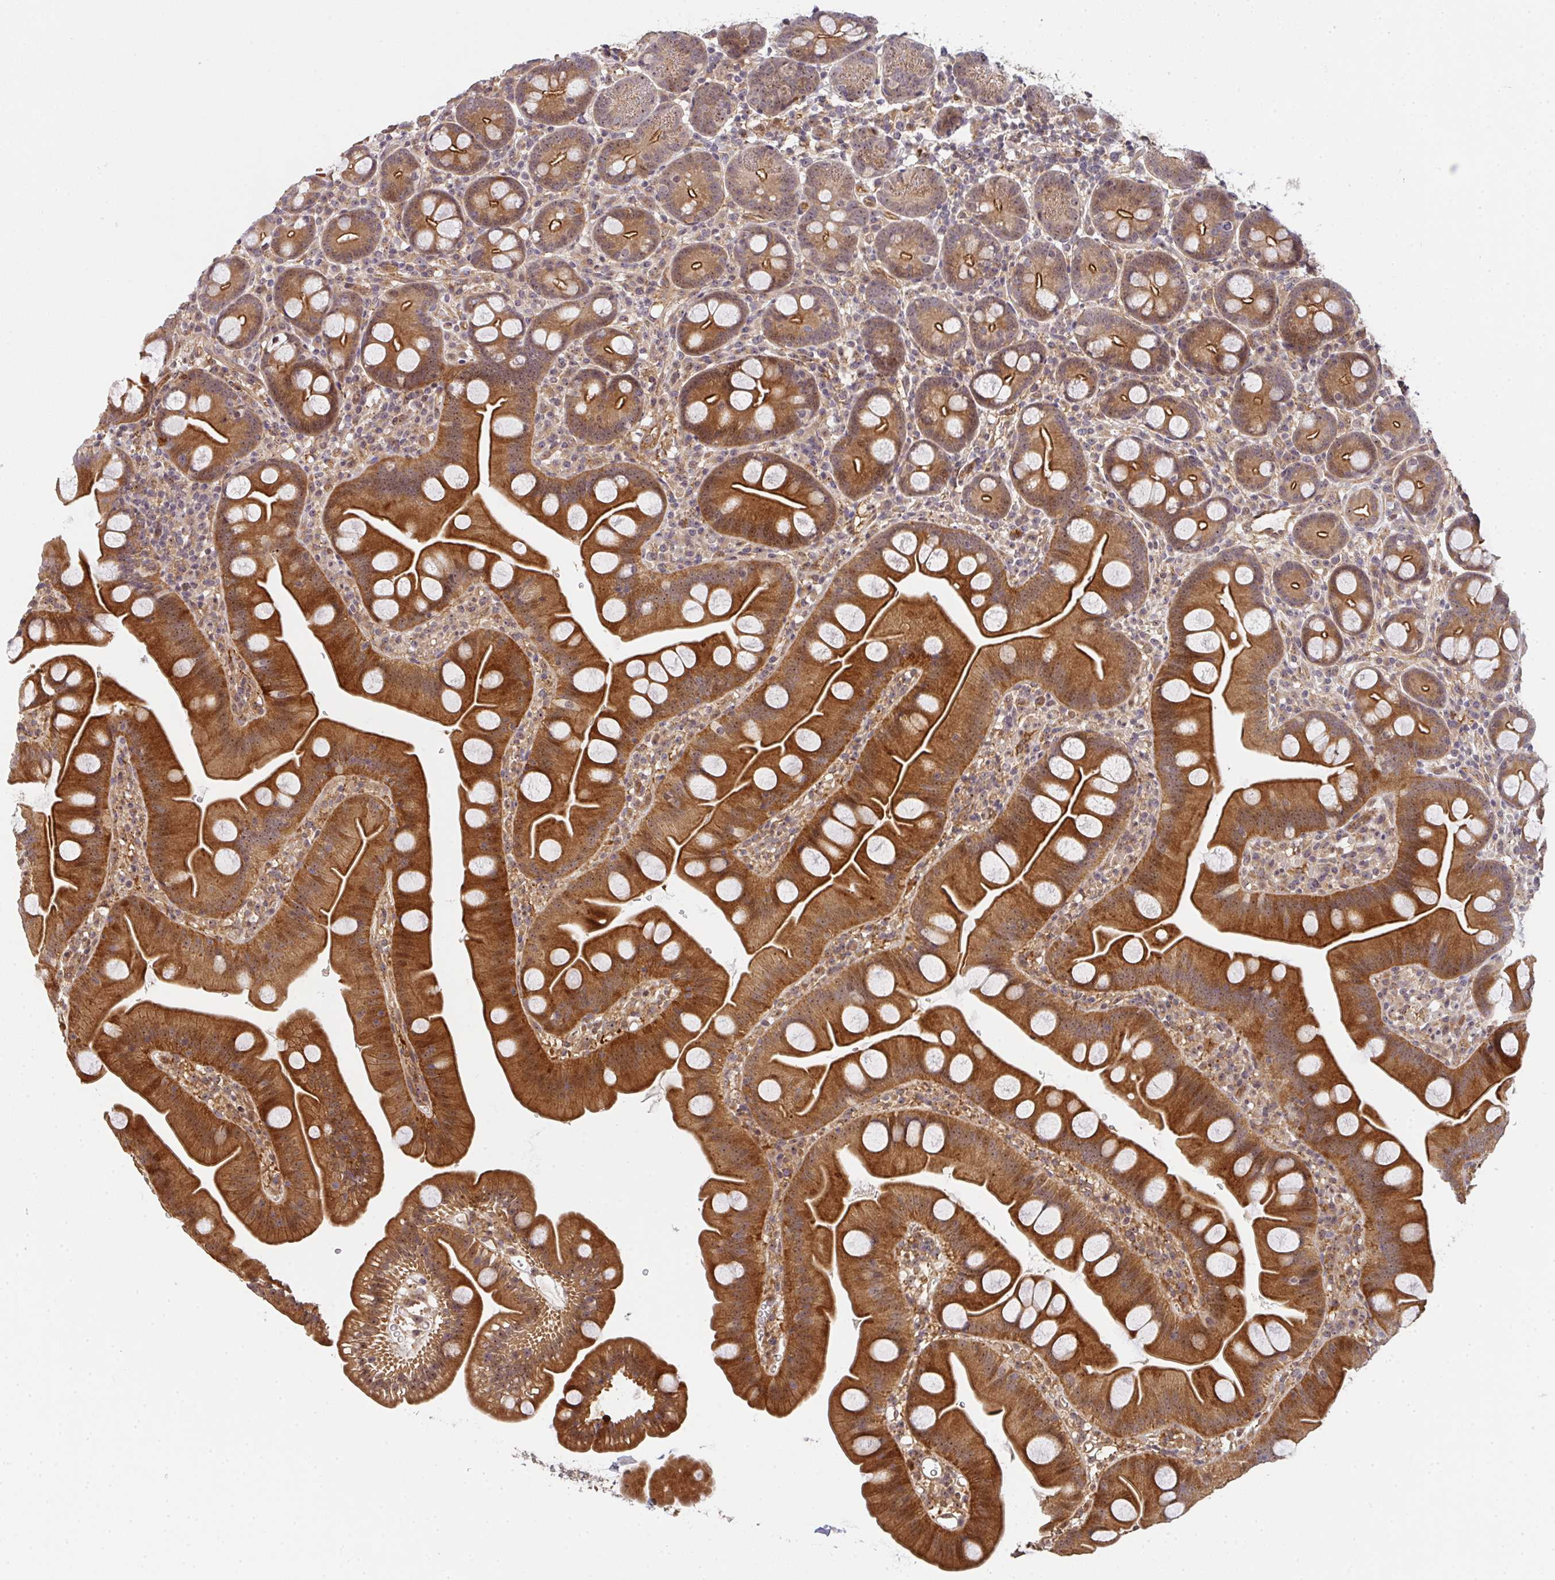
{"staining": {"intensity": "strong", "quantity": "25%-75%", "location": "cytoplasmic/membranous,nuclear"}, "tissue": "small intestine", "cell_type": "Glandular cells", "image_type": "normal", "snomed": [{"axis": "morphology", "description": "Normal tissue, NOS"}, {"axis": "topography", "description": "Small intestine"}], "caption": "Small intestine stained with DAB (3,3'-diaminobenzidine) immunohistochemistry displays high levels of strong cytoplasmic/membranous,nuclear staining in about 25%-75% of glandular cells.", "gene": "SIMC1", "patient": {"sex": "female", "age": 68}}